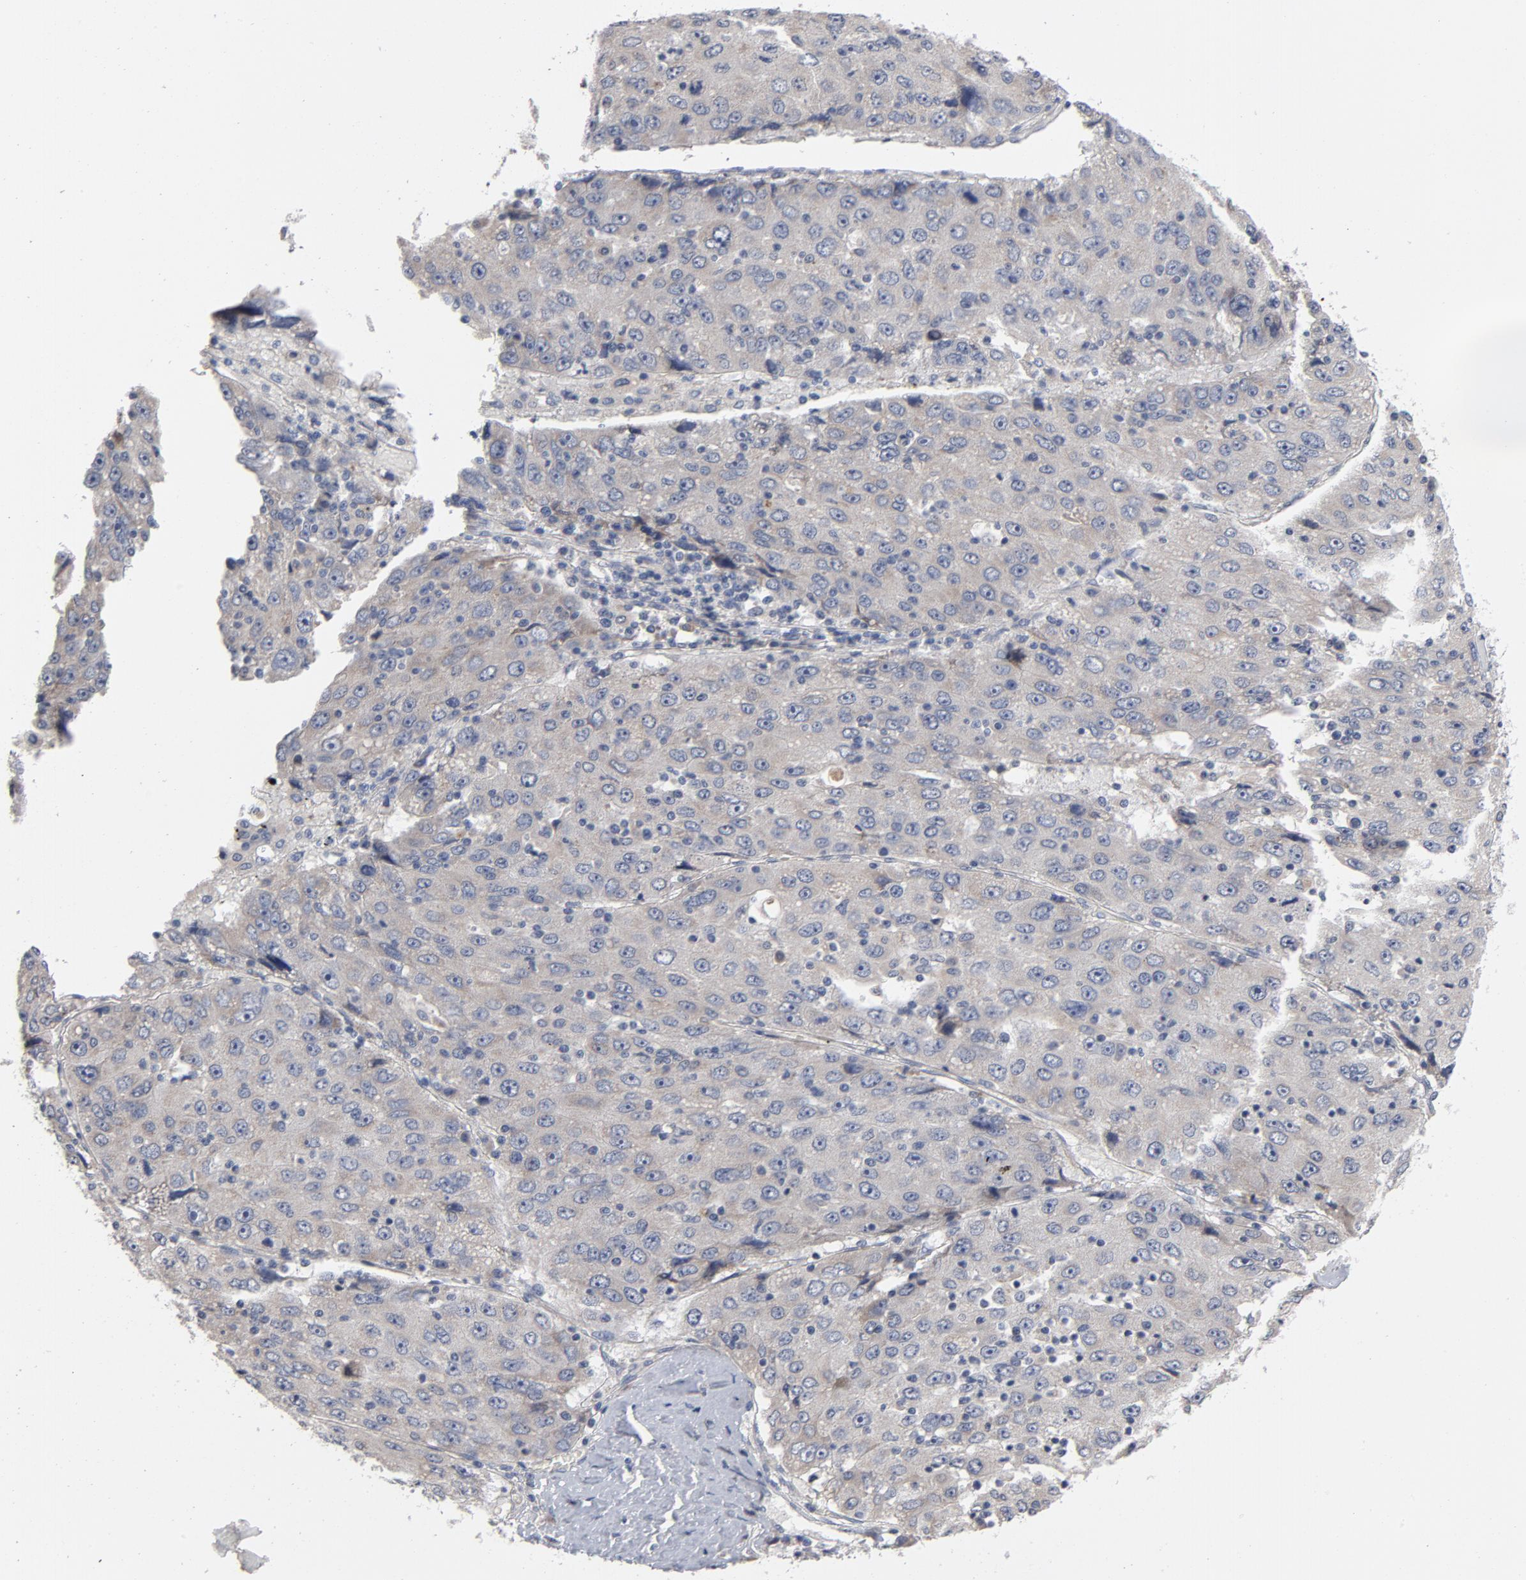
{"staining": {"intensity": "weak", "quantity": ">75%", "location": "cytoplasmic/membranous"}, "tissue": "liver cancer", "cell_type": "Tumor cells", "image_type": "cancer", "snomed": [{"axis": "morphology", "description": "Carcinoma, Hepatocellular, NOS"}, {"axis": "topography", "description": "Liver"}], "caption": "Brown immunohistochemical staining in human hepatocellular carcinoma (liver) displays weak cytoplasmic/membranous expression in approximately >75% of tumor cells. Immunohistochemistry (ihc) stains the protein in brown and the nuclei are stained blue.", "gene": "CCDC134", "patient": {"sex": "male", "age": 49}}